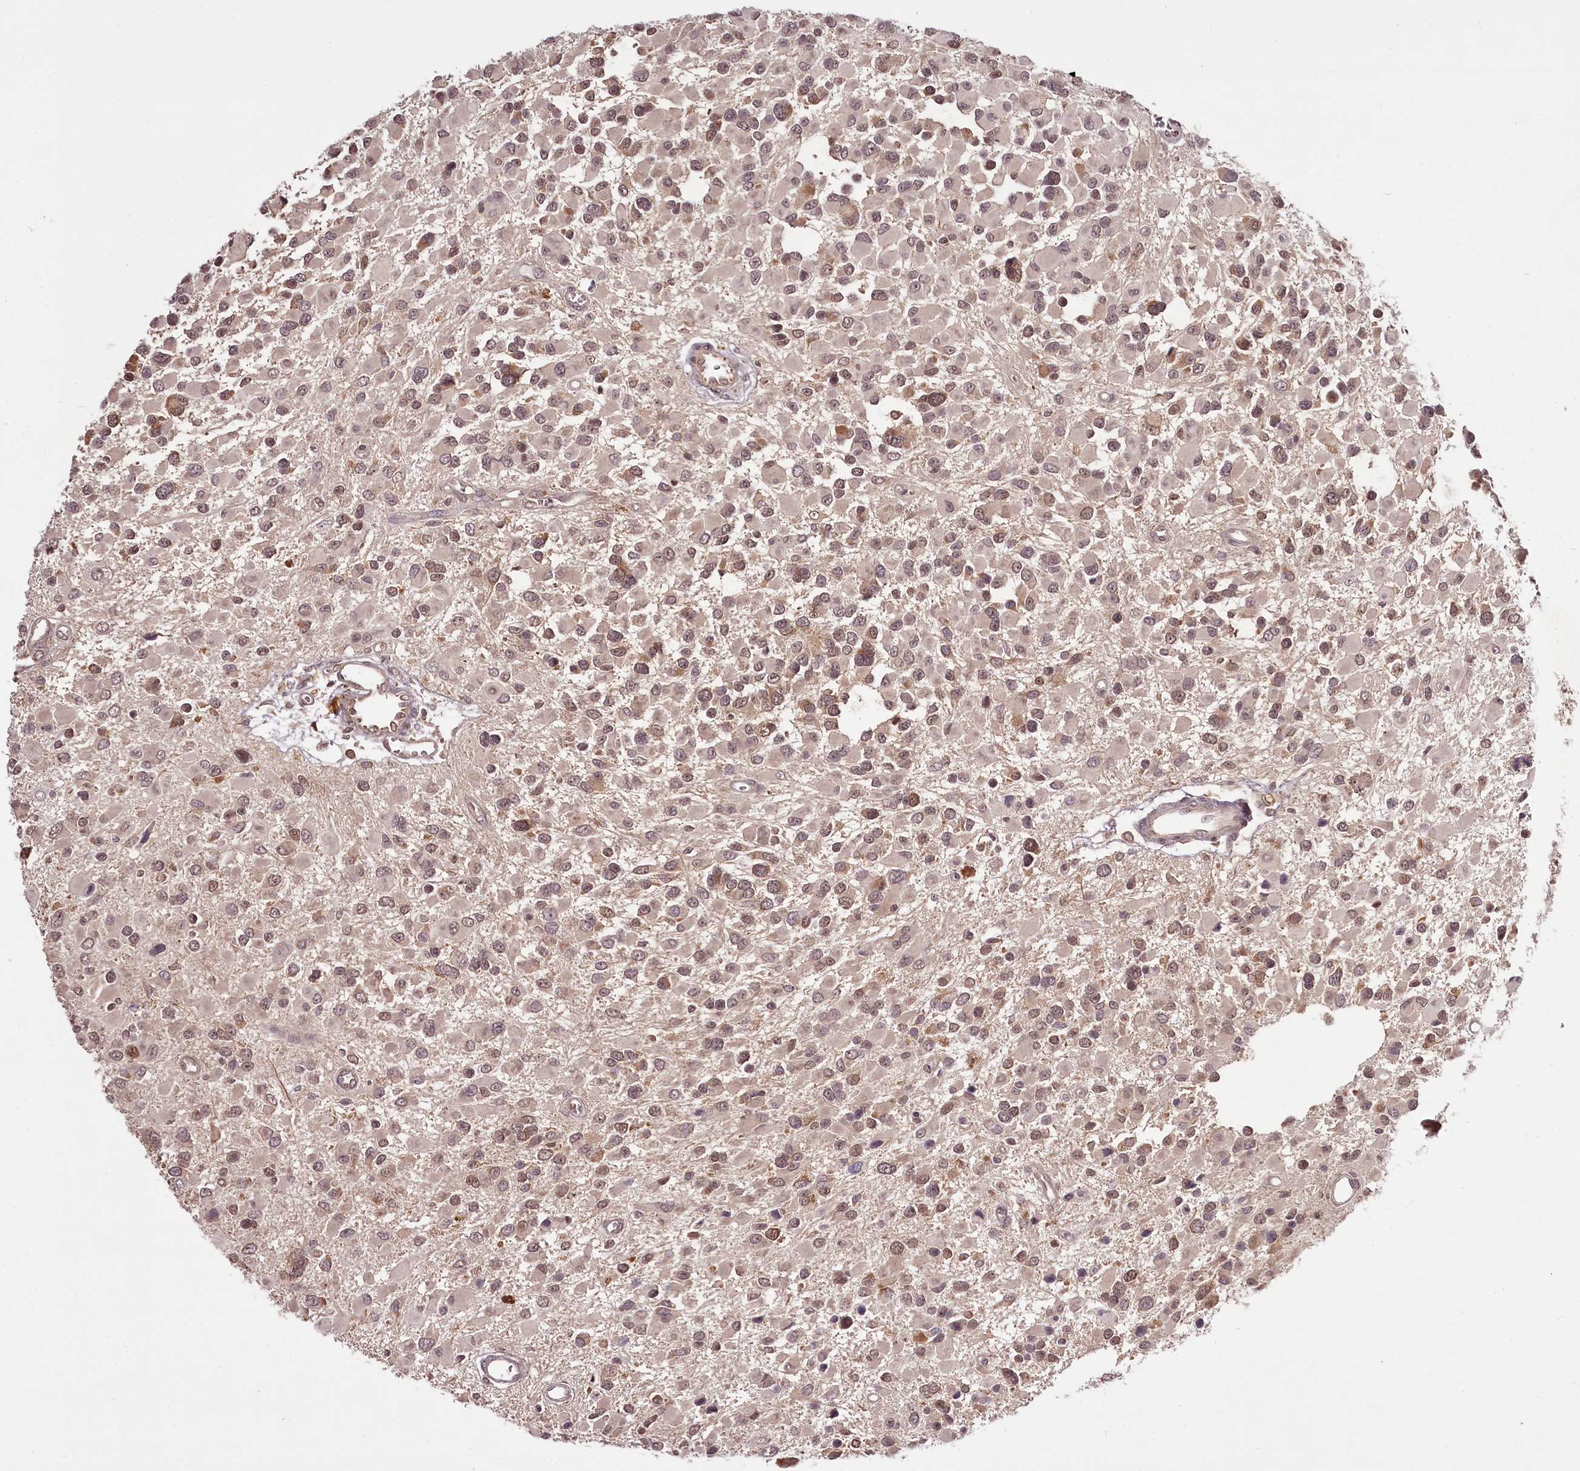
{"staining": {"intensity": "weak", "quantity": "25%-75%", "location": "cytoplasmic/membranous,nuclear"}, "tissue": "glioma", "cell_type": "Tumor cells", "image_type": "cancer", "snomed": [{"axis": "morphology", "description": "Glioma, malignant, High grade"}, {"axis": "topography", "description": "Brain"}], "caption": "Glioma stained for a protein (brown) displays weak cytoplasmic/membranous and nuclear positive staining in about 25%-75% of tumor cells.", "gene": "PCBP2", "patient": {"sex": "male", "age": 53}}